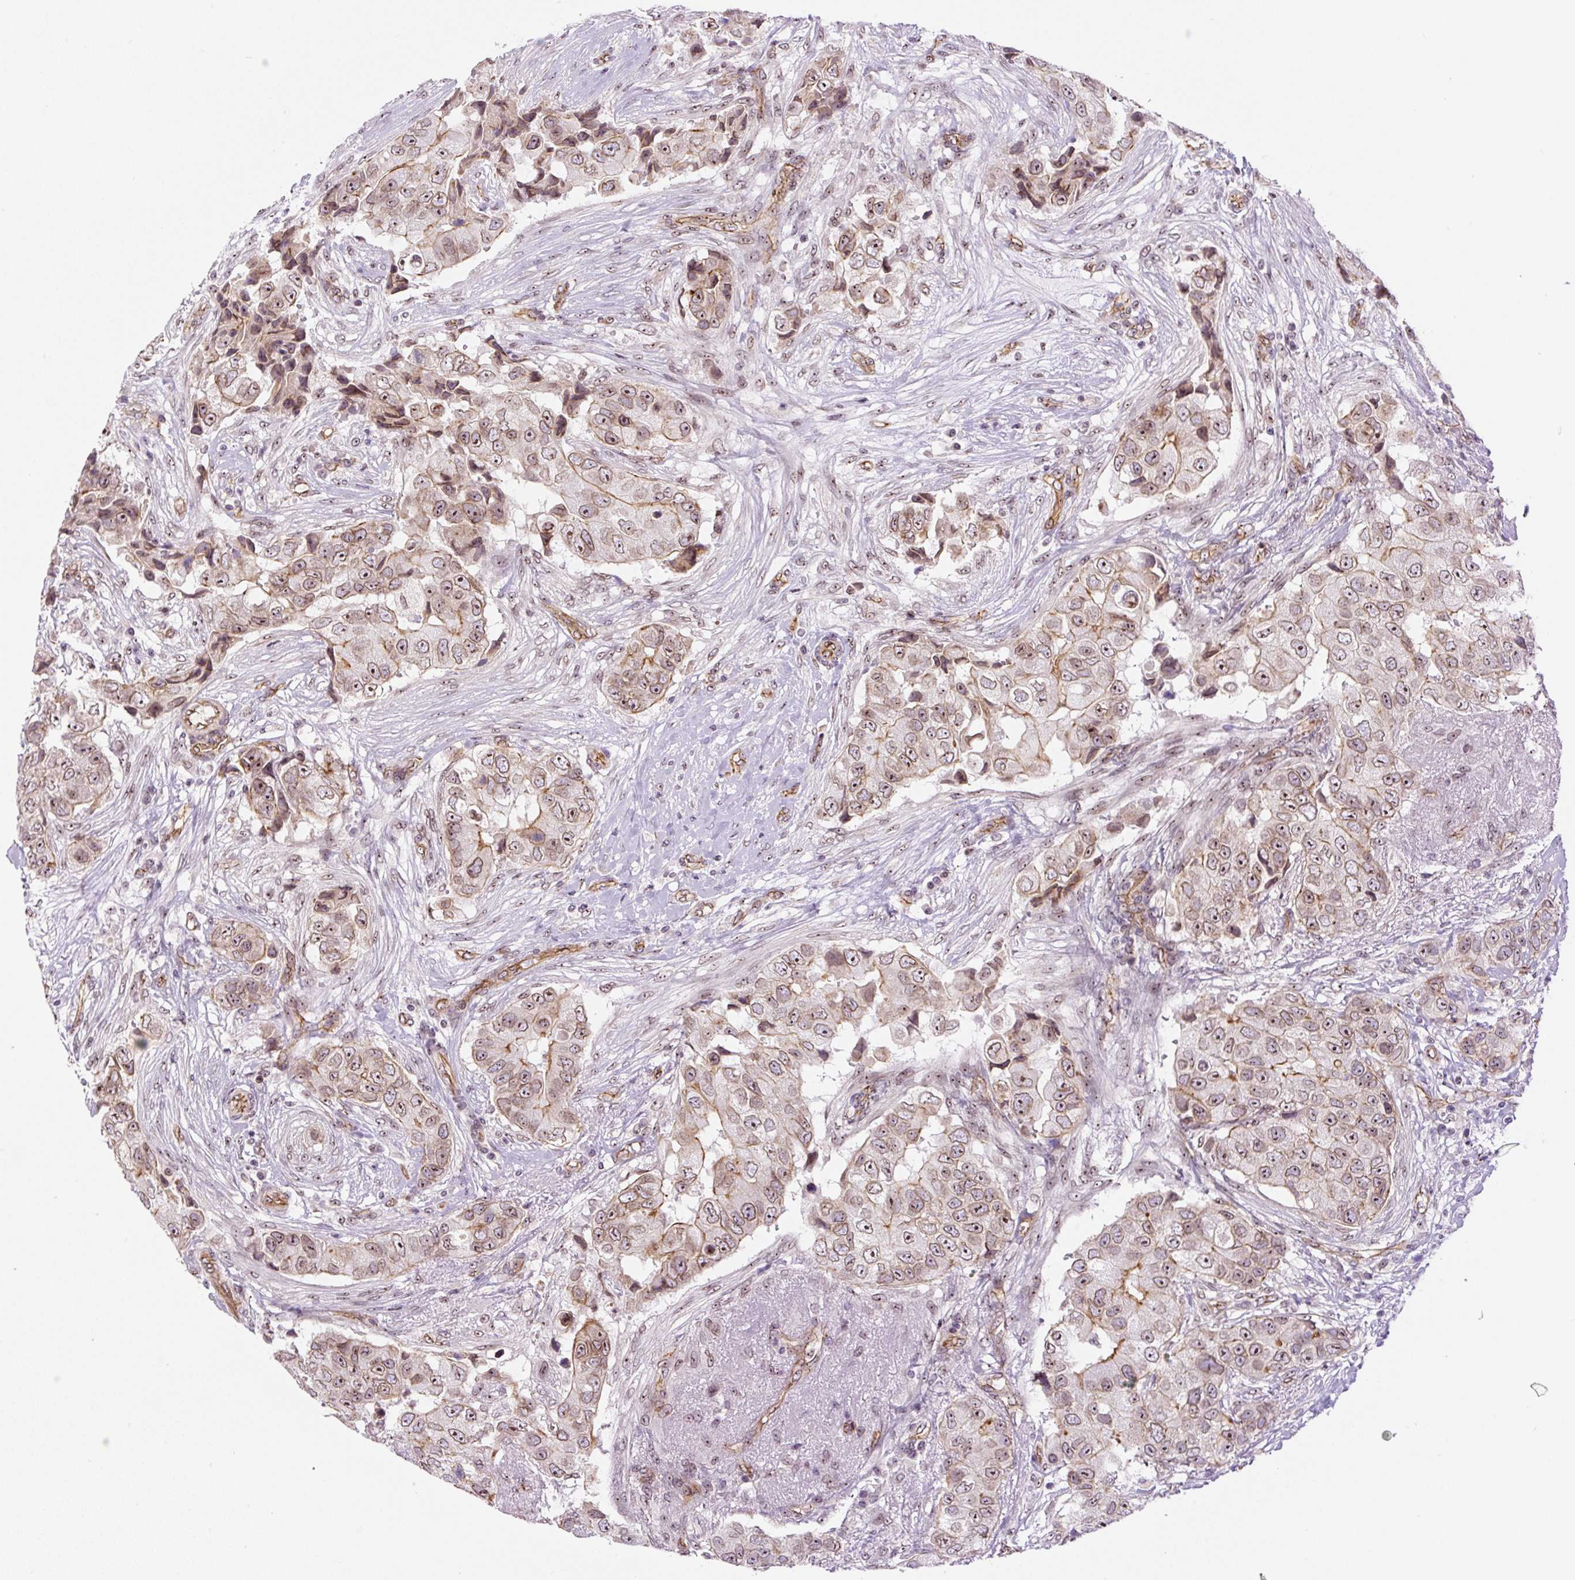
{"staining": {"intensity": "moderate", "quantity": ">75%", "location": "cytoplasmic/membranous,nuclear"}, "tissue": "breast cancer", "cell_type": "Tumor cells", "image_type": "cancer", "snomed": [{"axis": "morphology", "description": "Normal tissue, NOS"}, {"axis": "morphology", "description": "Duct carcinoma"}, {"axis": "topography", "description": "Breast"}], "caption": "High-magnification brightfield microscopy of breast invasive ductal carcinoma stained with DAB (3,3'-diaminobenzidine) (brown) and counterstained with hematoxylin (blue). tumor cells exhibit moderate cytoplasmic/membranous and nuclear positivity is seen in approximately>75% of cells.", "gene": "MYO5C", "patient": {"sex": "female", "age": 62}}